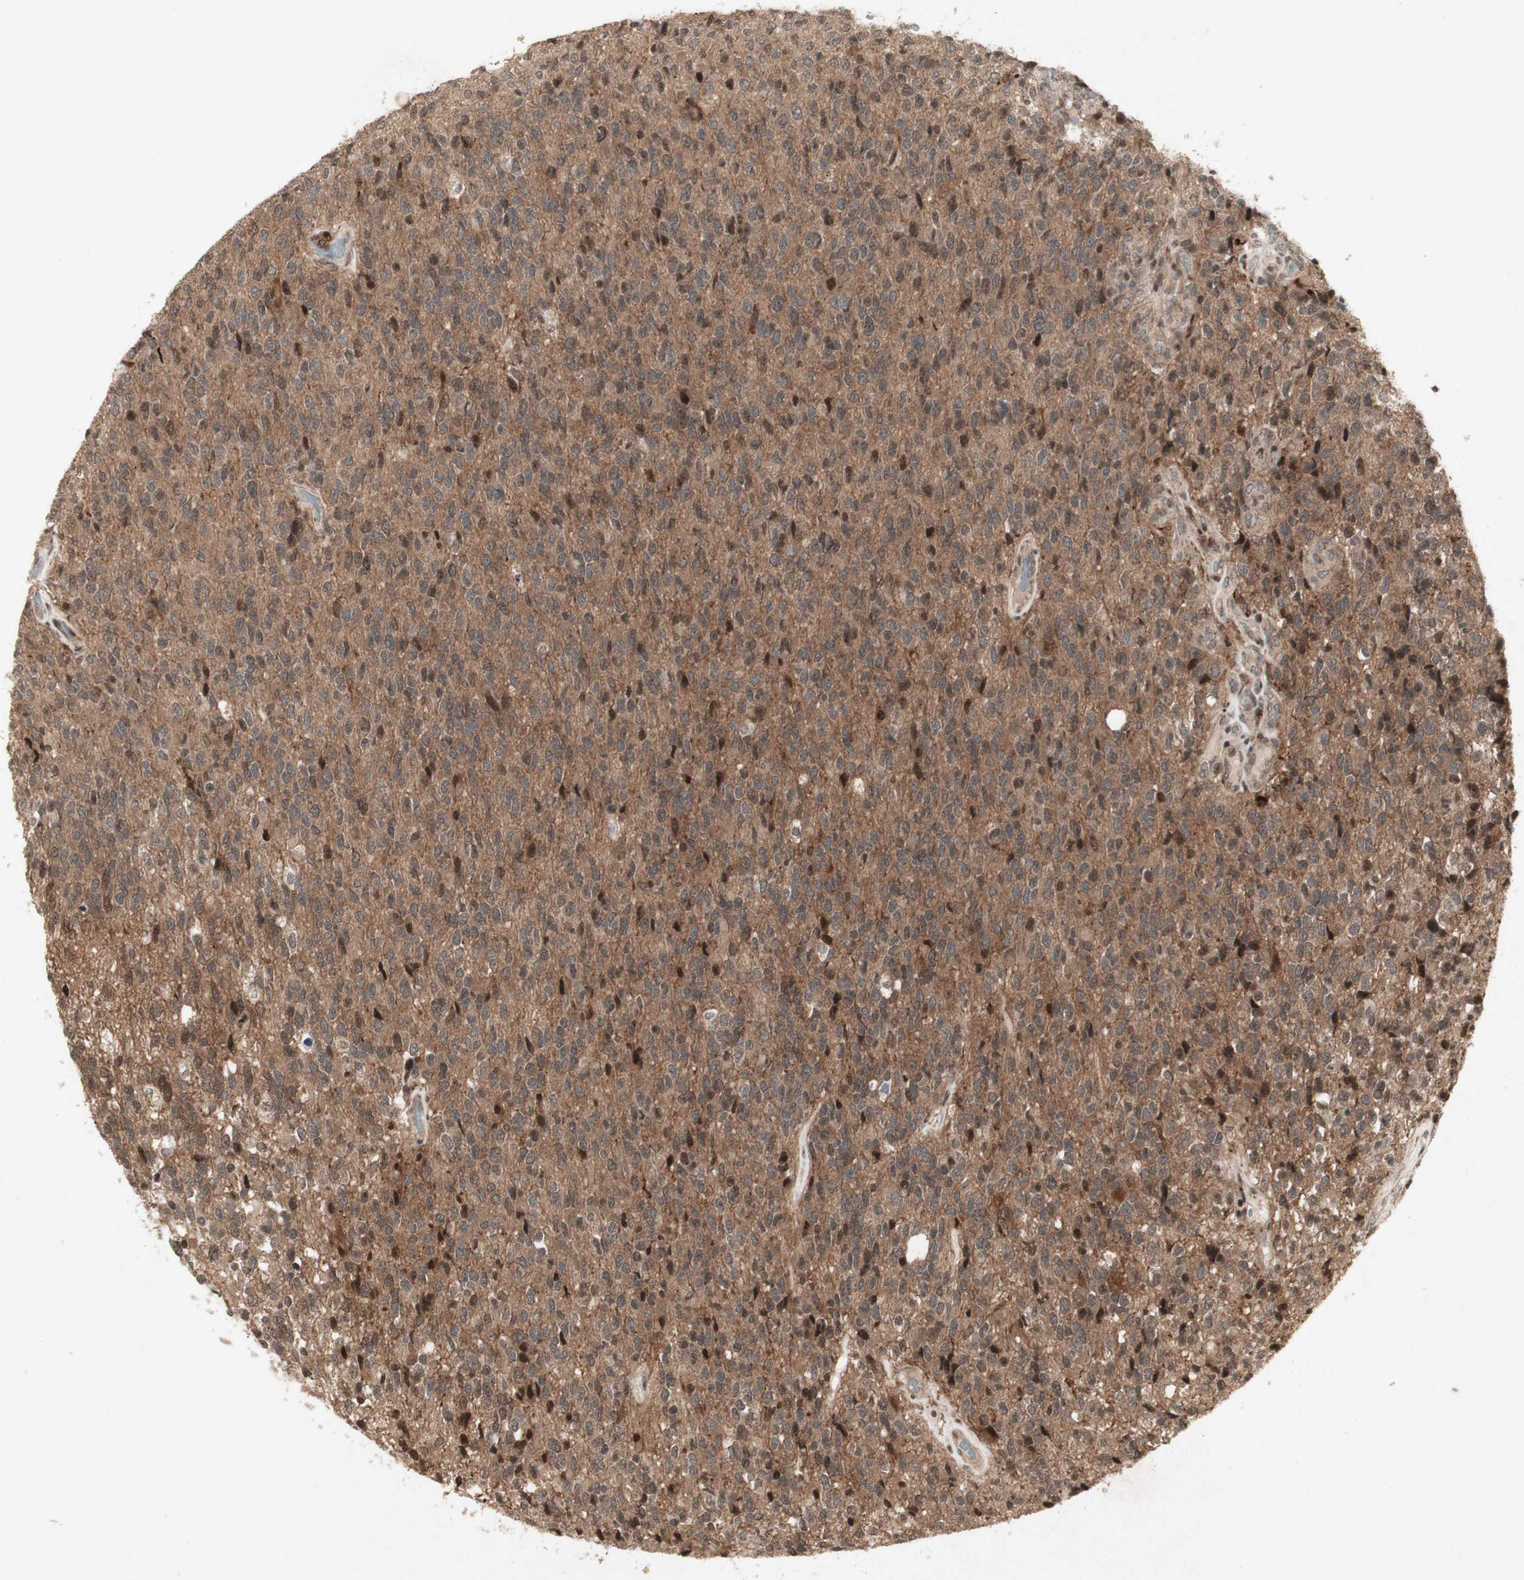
{"staining": {"intensity": "moderate", "quantity": ">75%", "location": "cytoplasmic/membranous"}, "tissue": "glioma", "cell_type": "Tumor cells", "image_type": "cancer", "snomed": [{"axis": "morphology", "description": "Glioma, malignant, High grade"}, {"axis": "topography", "description": "pancreas cauda"}], "caption": "Tumor cells exhibit medium levels of moderate cytoplasmic/membranous positivity in about >75% of cells in high-grade glioma (malignant).", "gene": "PLXNA1", "patient": {"sex": "male", "age": 60}}